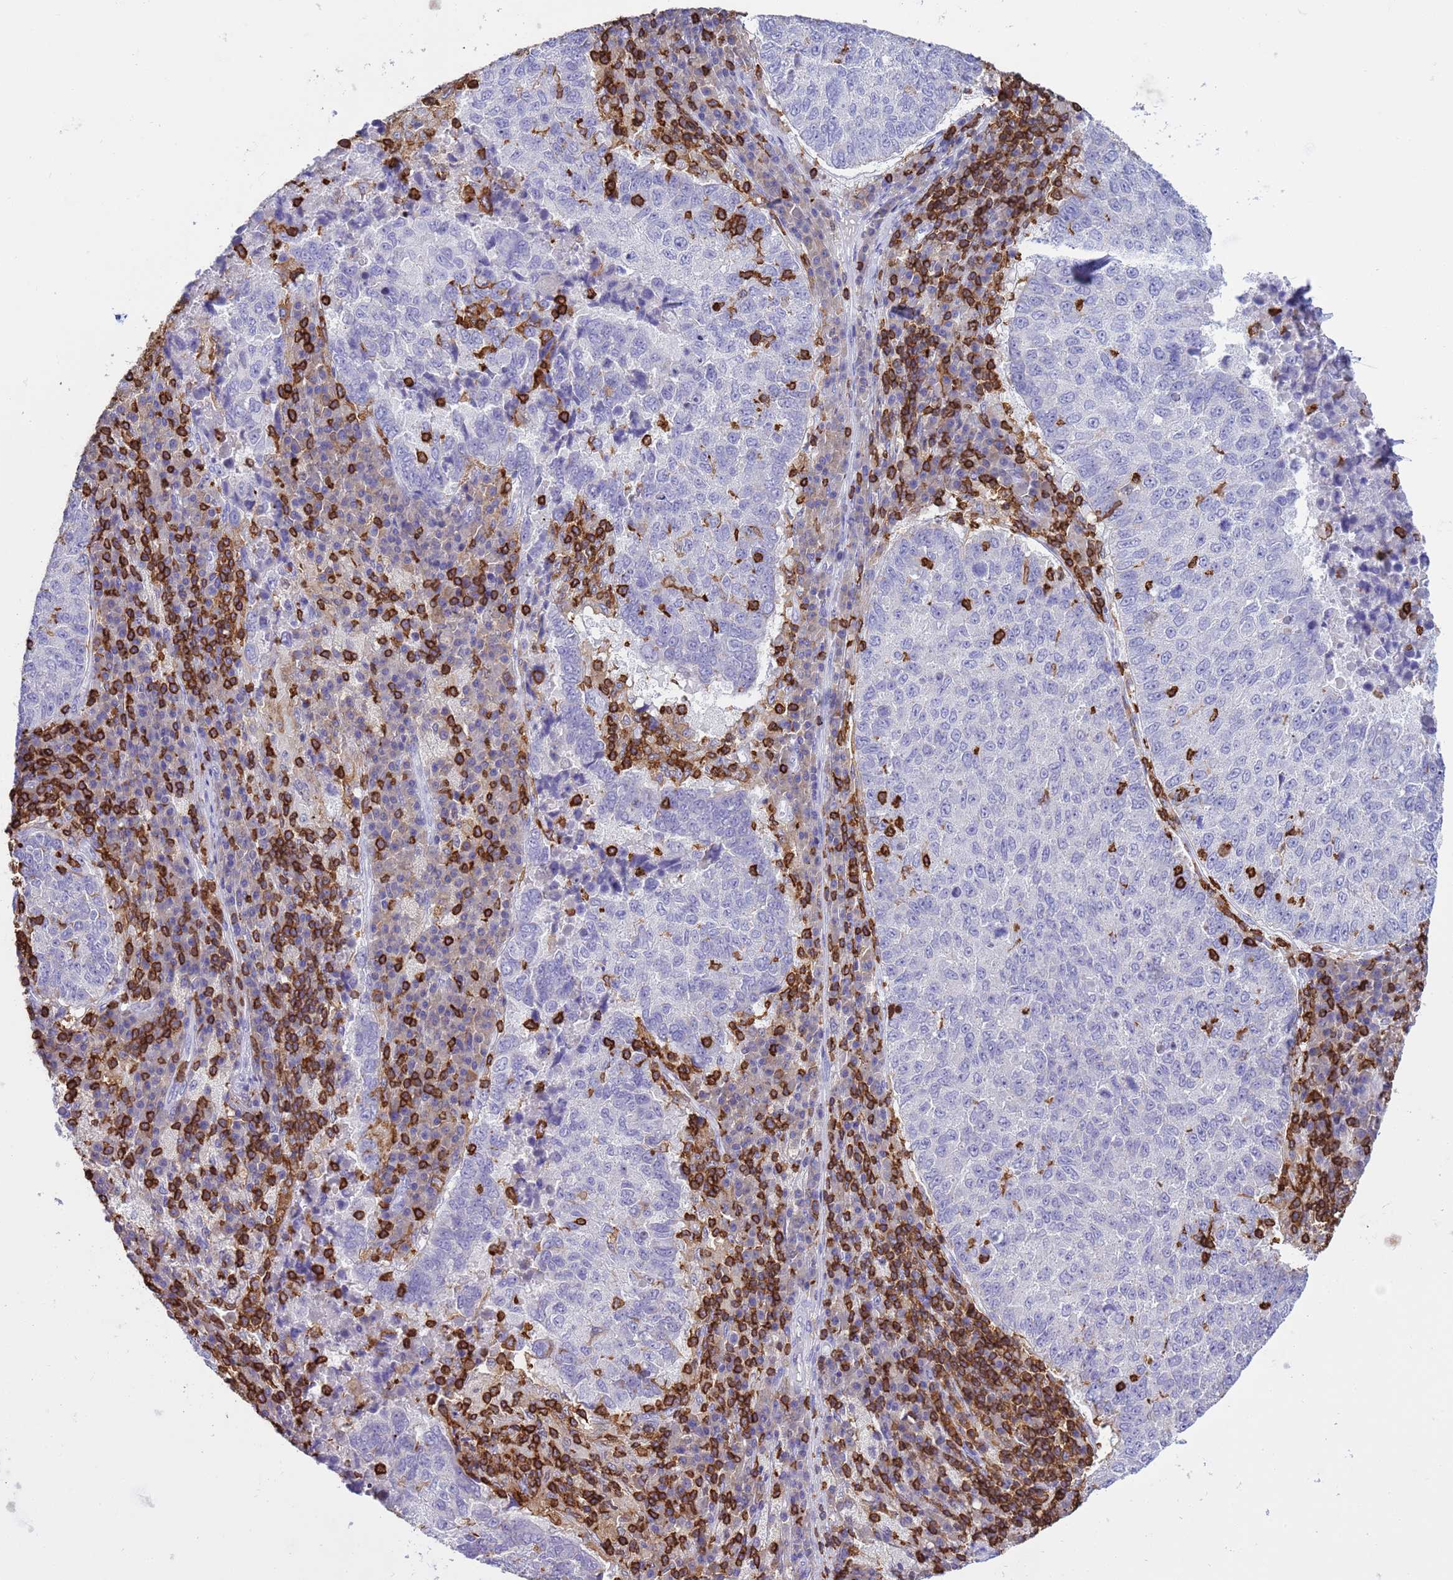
{"staining": {"intensity": "negative", "quantity": "none", "location": "none"}, "tissue": "lung cancer", "cell_type": "Tumor cells", "image_type": "cancer", "snomed": [{"axis": "morphology", "description": "Squamous cell carcinoma, NOS"}, {"axis": "topography", "description": "Lung"}], "caption": "IHC of squamous cell carcinoma (lung) shows no staining in tumor cells. (Immunohistochemistry (ihc), brightfield microscopy, high magnification).", "gene": "IRF5", "patient": {"sex": "male", "age": 73}}